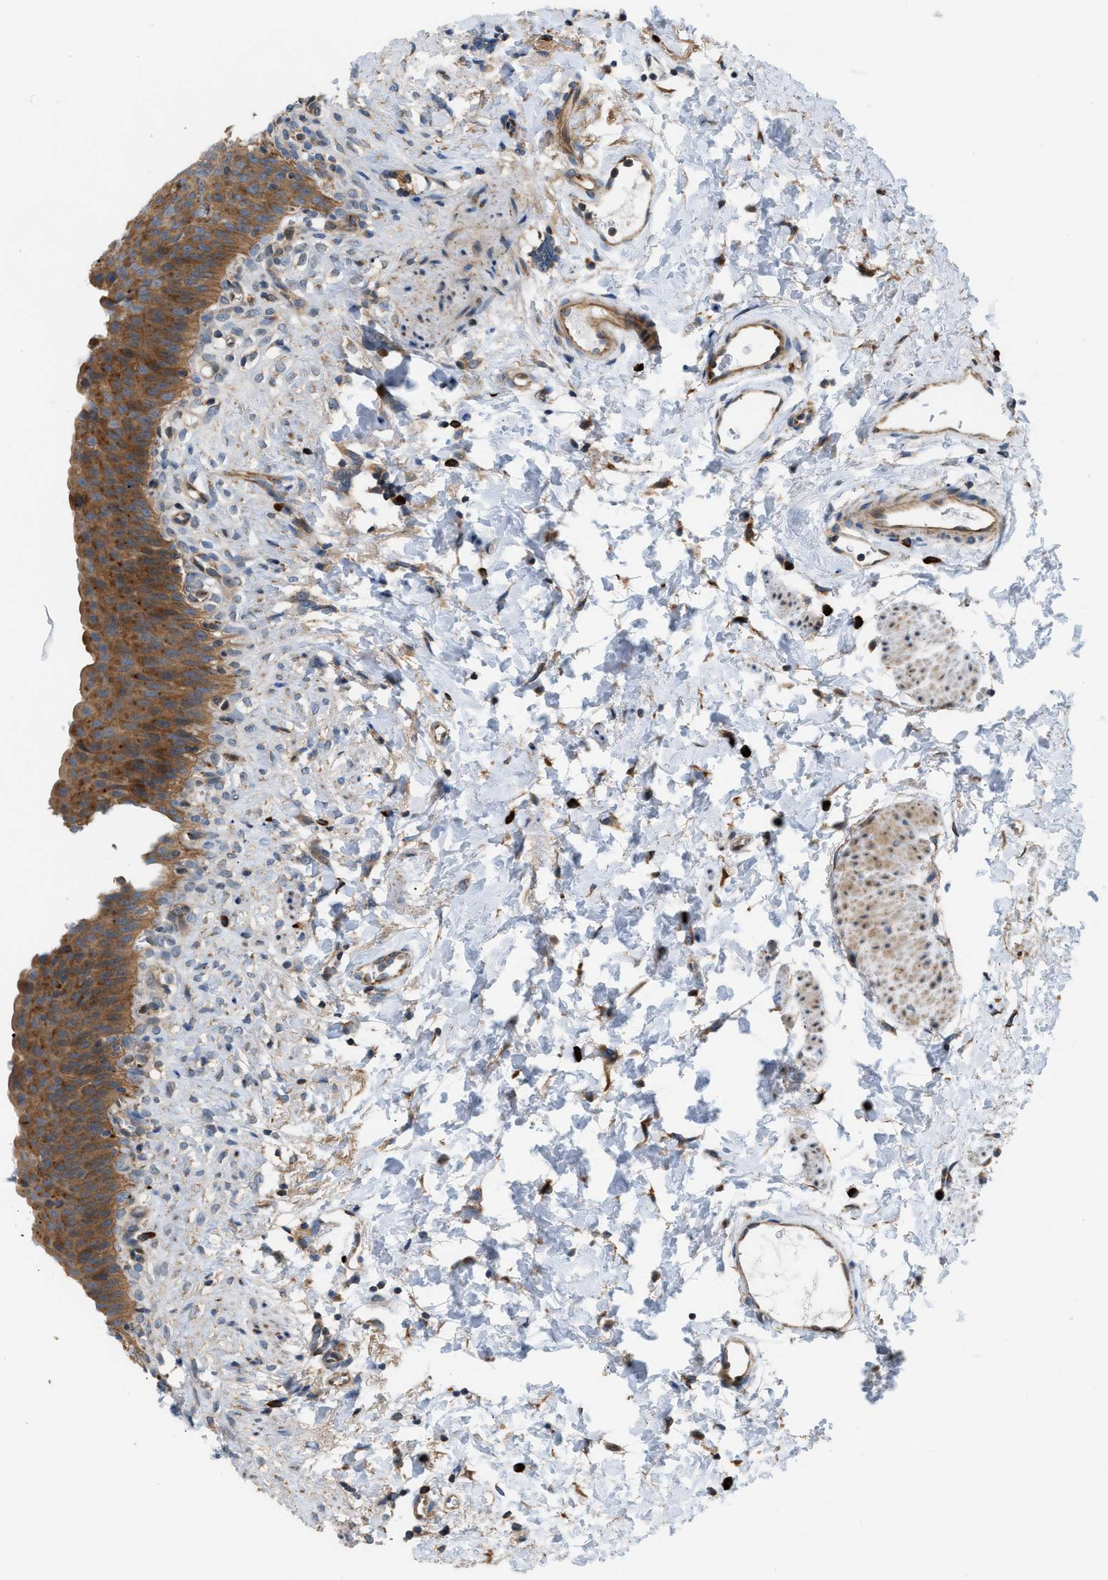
{"staining": {"intensity": "moderate", "quantity": ">75%", "location": "cytoplasmic/membranous"}, "tissue": "urinary bladder", "cell_type": "Urothelial cells", "image_type": "normal", "snomed": [{"axis": "morphology", "description": "Normal tissue, NOS"}, {"axis": "topography", "description": "Urinary bladder"}], "caption": "The image exhibits staining of benign urinary bladder, revealing moderate cytoplasmic/membranous protein expression (brown color) within urothelial cells. Immunohistochemistry stains the protein in brown and the nuclei are stained blue.", "gene": "PDCL", "patient": {"sex": "female", "age": 79}}